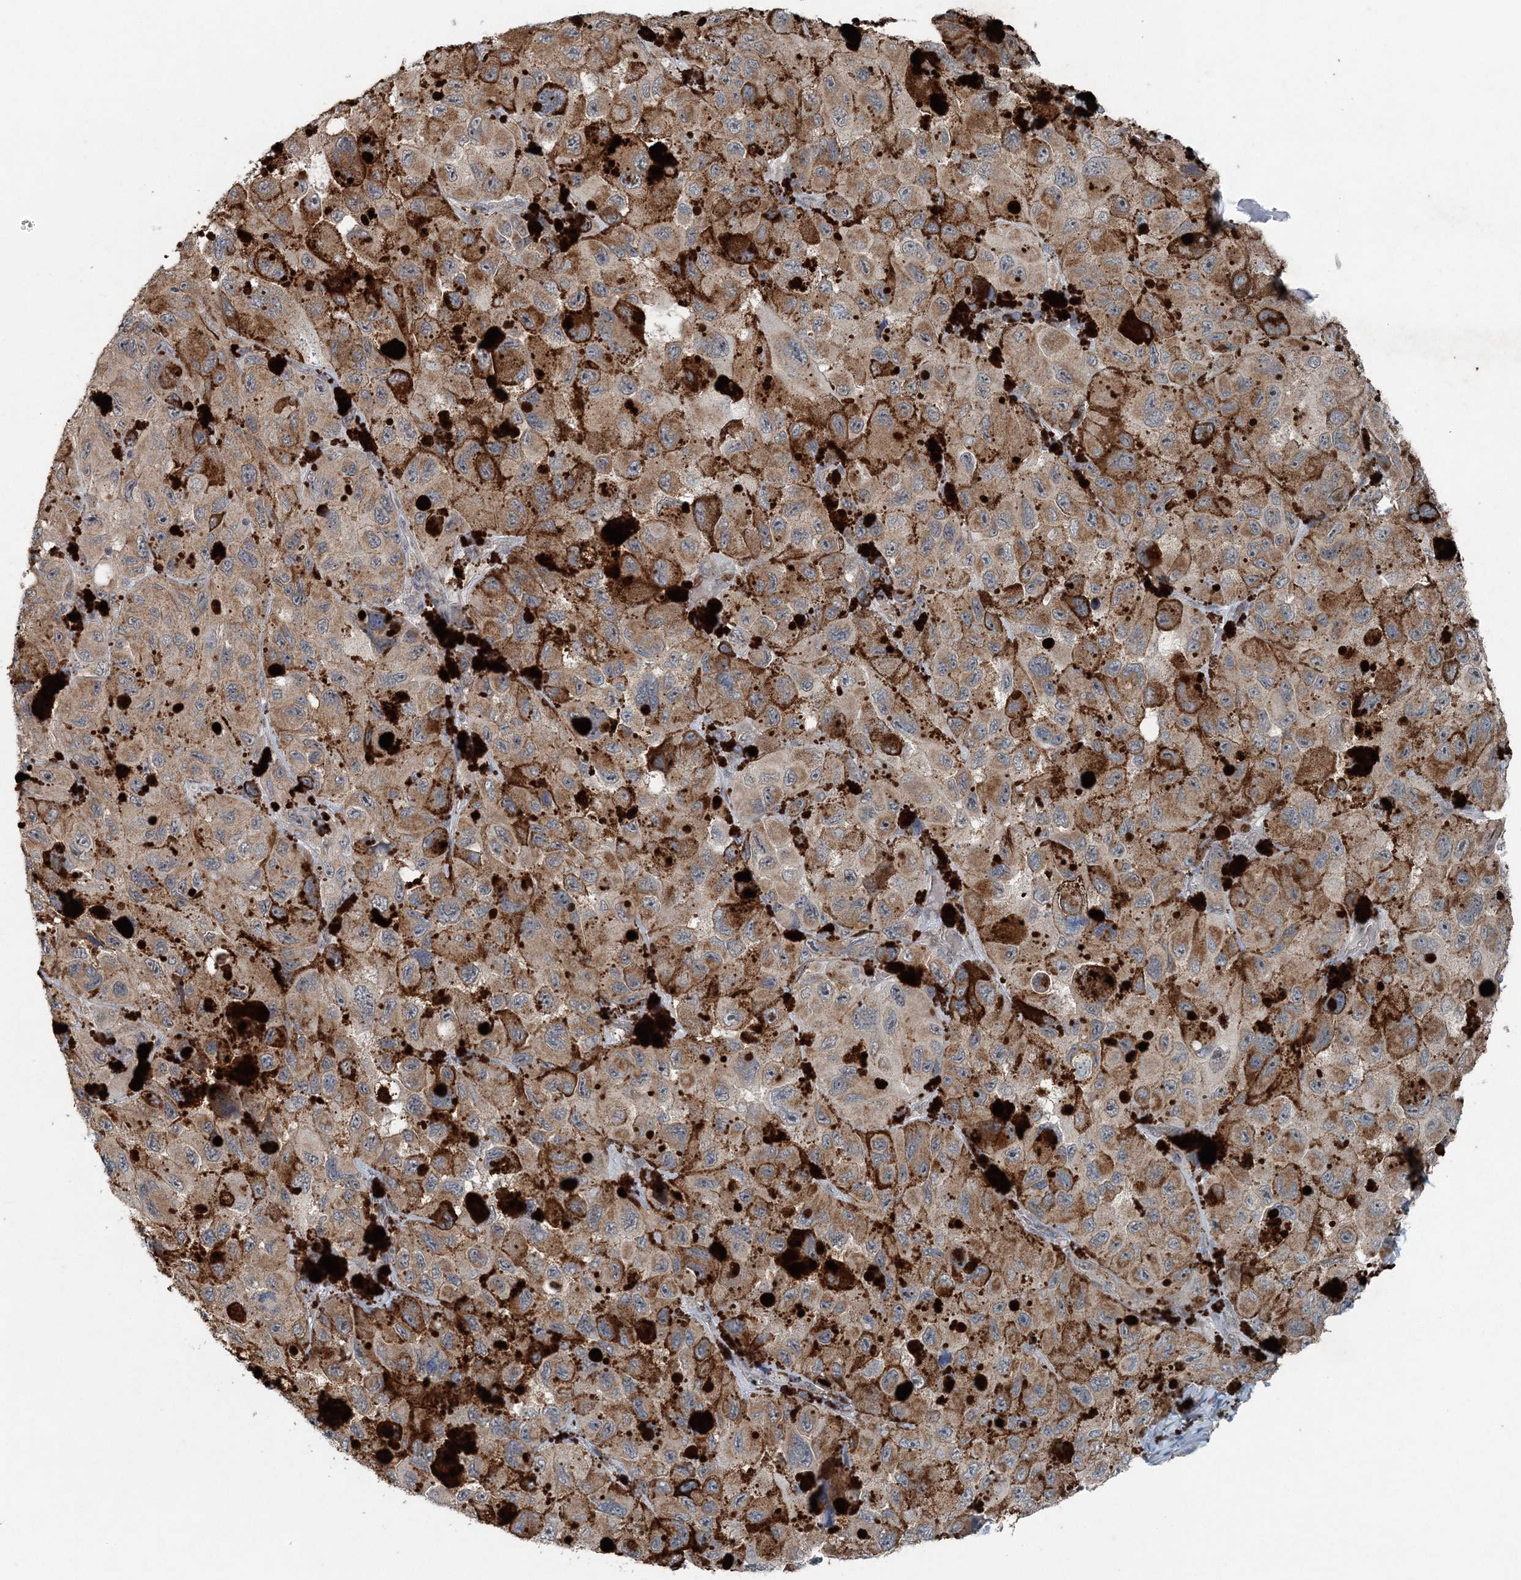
{"staining": {"intensity": "moderate", "quantity": ">75%", "location": "cytoplasmic/membranous"}, "tissue": "melanoma", "cell_type": "Tumor cells", "image_type": "cancer", "snomed": [{"axis": "morphology", "description": "Malignant melanoma, NOS"}, {"axis": "topography", "description": "Skin"}], "caption": "This micrograph exhibits immunohistochemistry staining of malignant melanoma, with medium moderate cytoplasmic/membranous staining in about >75% of tumor cells.", "gene": "VSIG2", "patient": {"sex": "female", "age": 73}}